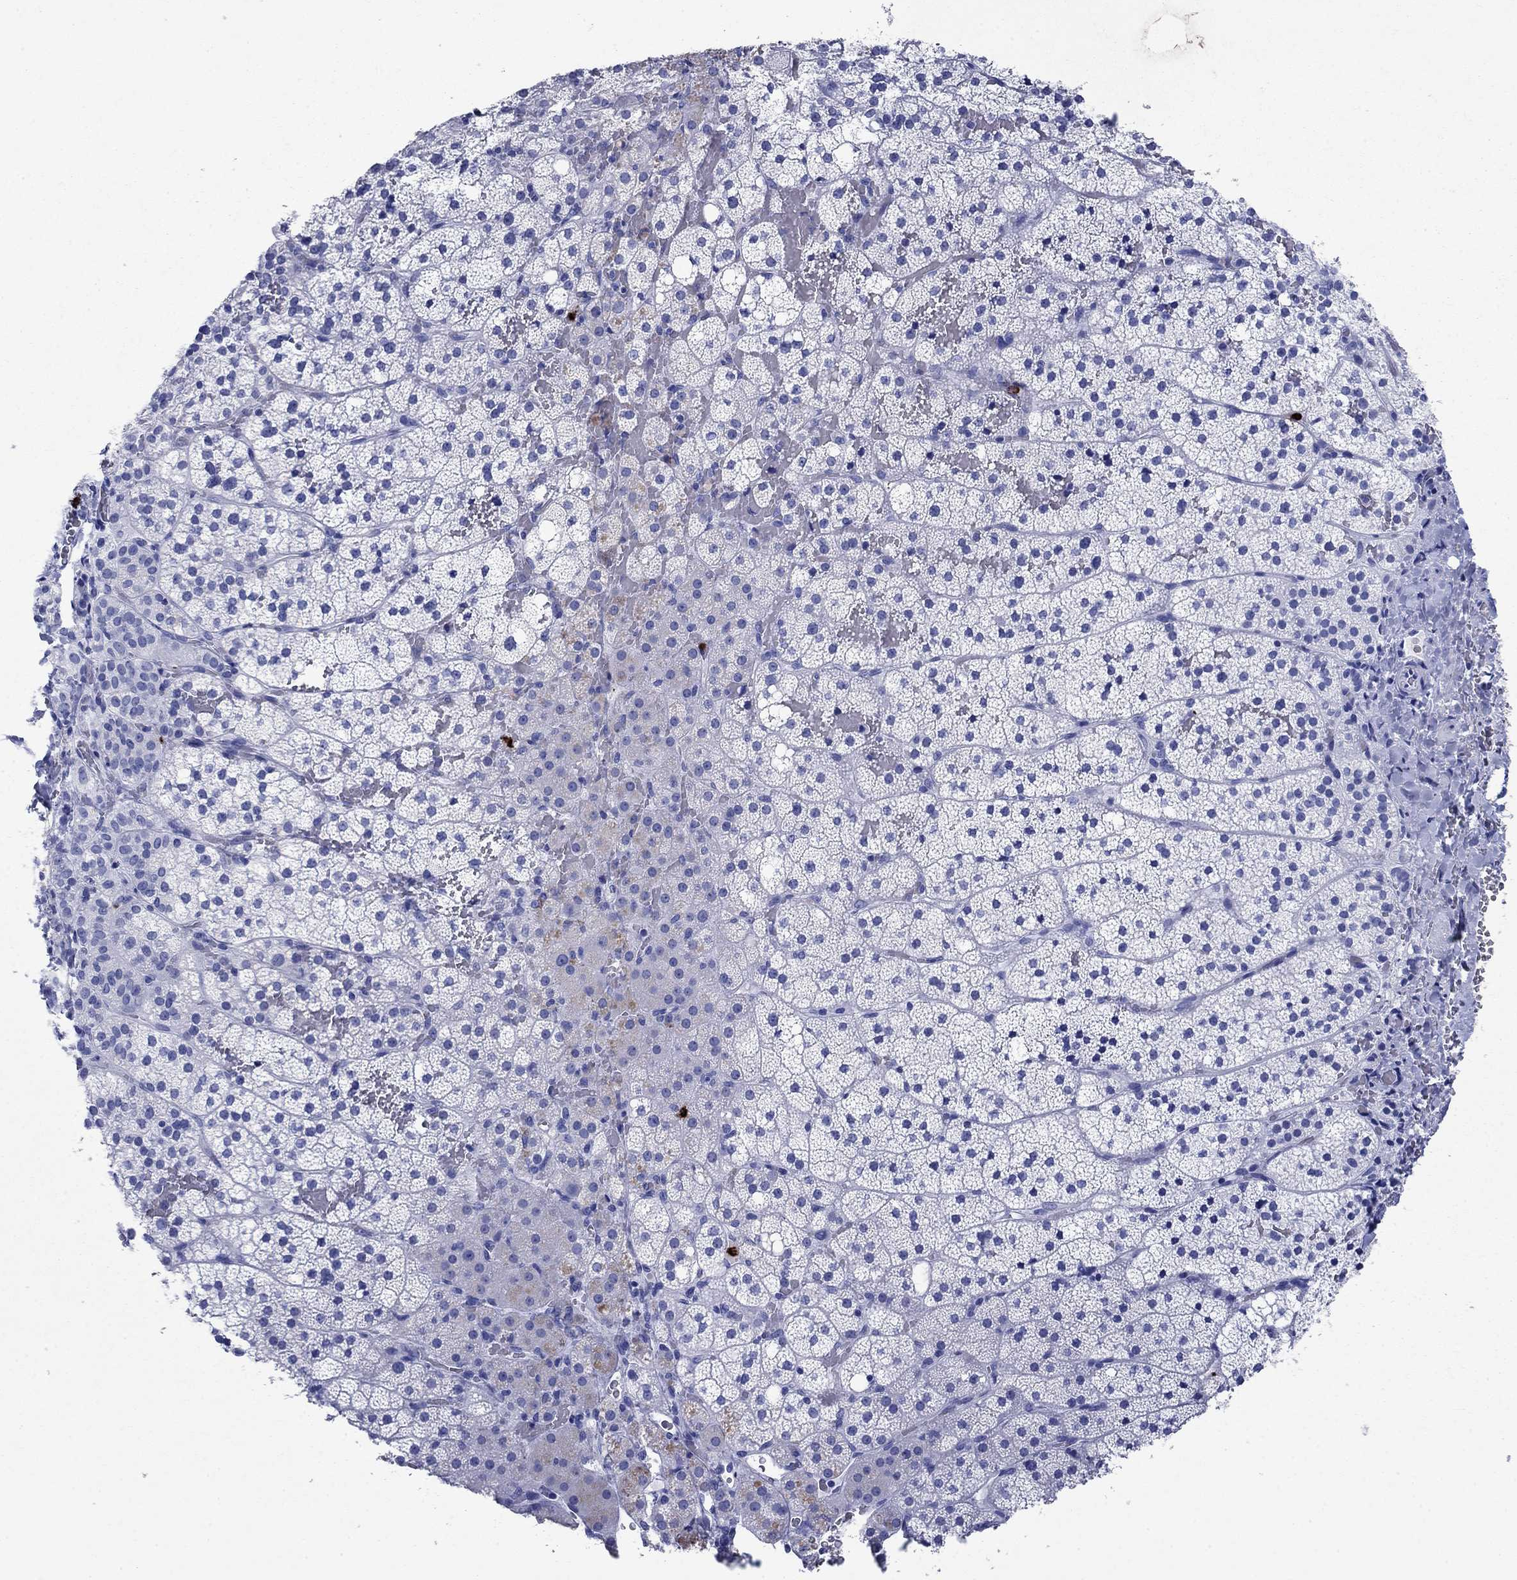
{"staining": {"intensity": "negative", "quantity": "none", "location": "none"}, "tissue": "adrenal gland", "cell_type": "Glandular cells", "image_type": "normal", "snomed": [{"axis": "morphology", "description": "Normal tissue, NOS"}, {"axis": "topography", "description": "Adrenal gland"}], "caption": "This is an immunohistochemistry (IHC) micrograph of normal human adrenal gland. There is no expression in glandular cells.", "gene": "AZU1", "patient": {"sex": "male", "age": 53}}